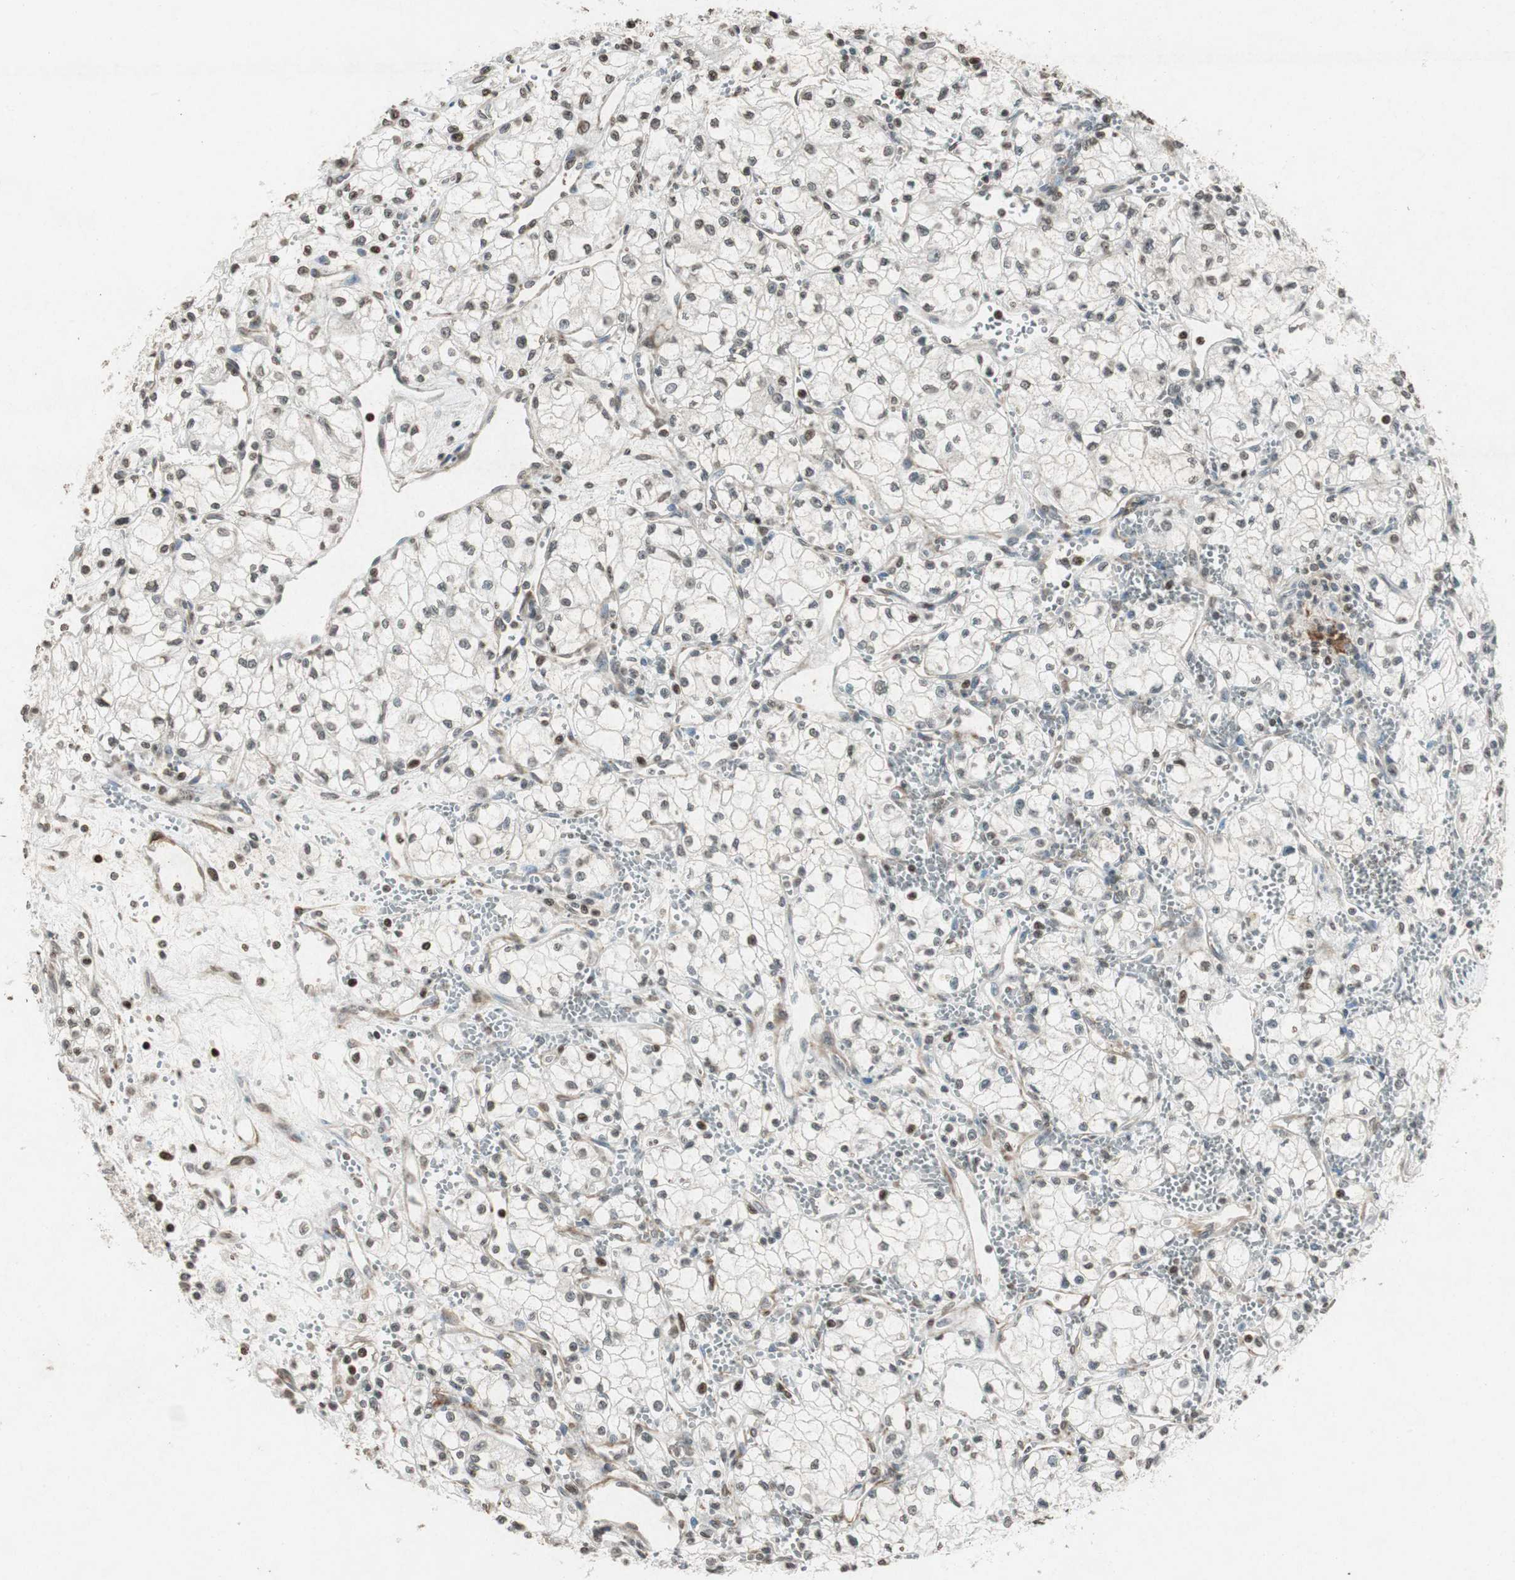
{"staining": {"intensity": "weak", "quantity": "25%-75%", "location": "nuclear"}, "tissue": "renal cancer", "cell_type": "Tumor cells", "image_type": "cancer", "snomed": [{"axis": "morphology", "description": "Normal tissue, NOS"}, {"axis": "morphology", "description": "Adenocarcinoma, NOS"}, {"axis": "topography", "description": "Kidney"}], "caption": "This histopathology image demonstrates renal cancer stained with immunohistochemistry to label a protein in brown. The nuclear of tumor cells show weak positivity for the protein. Nuclei are counter-stained blue.", "gene": "PRKG1", "patient": {"sex": "male", "age": 59}}